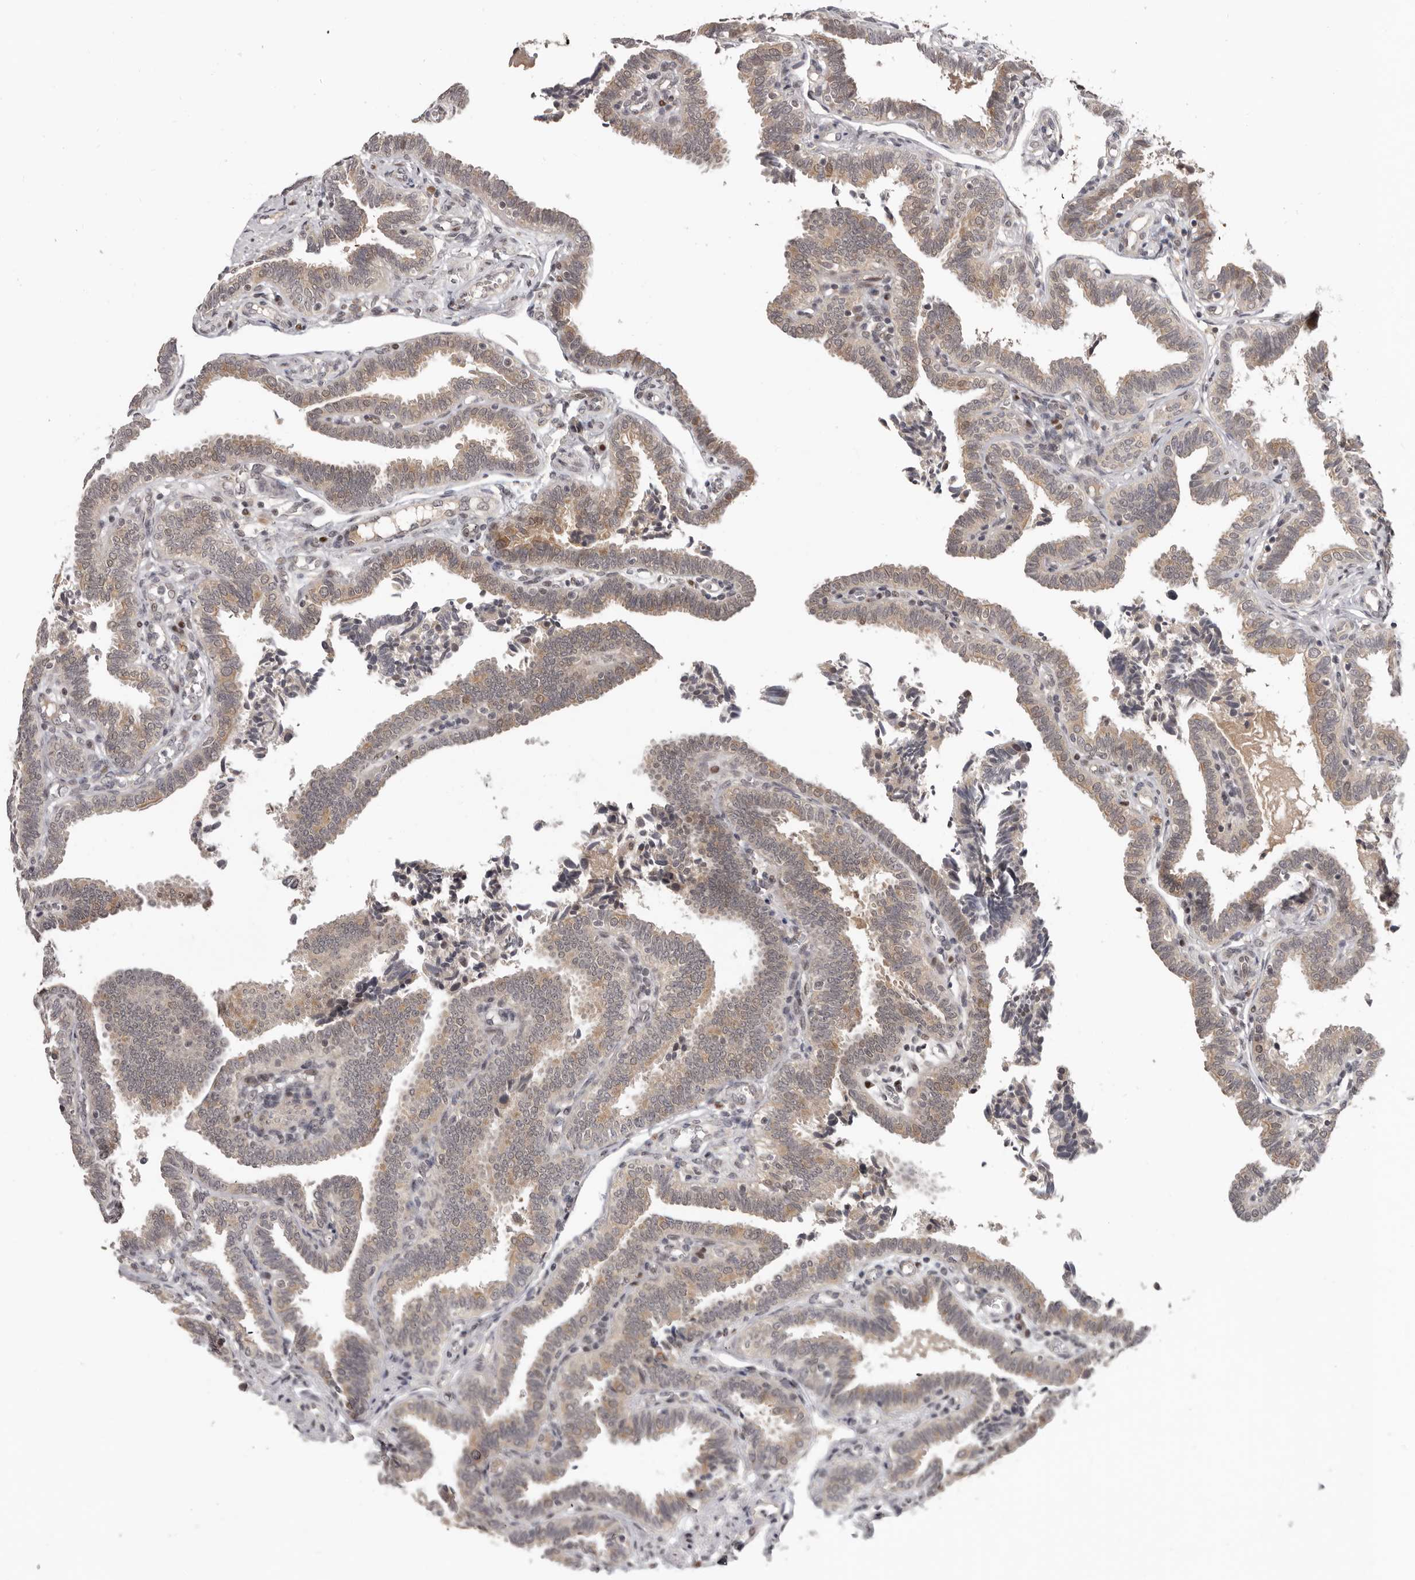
{"staining": {"intensity": "weak", "quantity": ">75%", "location": "cytoplasmic/membranous,nuclear"}, "tissue": "fallopian tube", "cell_type": "Glandular cells", "image_type": "normal", "snomed": [{"axis": "morphology", "description": "Normal tissue, NOS"}, {"axis": "topography", "description": "Fallopian tube"}], "caption": "Fallopian tube stained with DAB immunohistochemistry shows low levels of weak cytoplasmic/membranous,nuclear staining in approximately >75% of glandular cells.", "gene": "TBX5", "patient": {"sex": "female", "age": 39}}